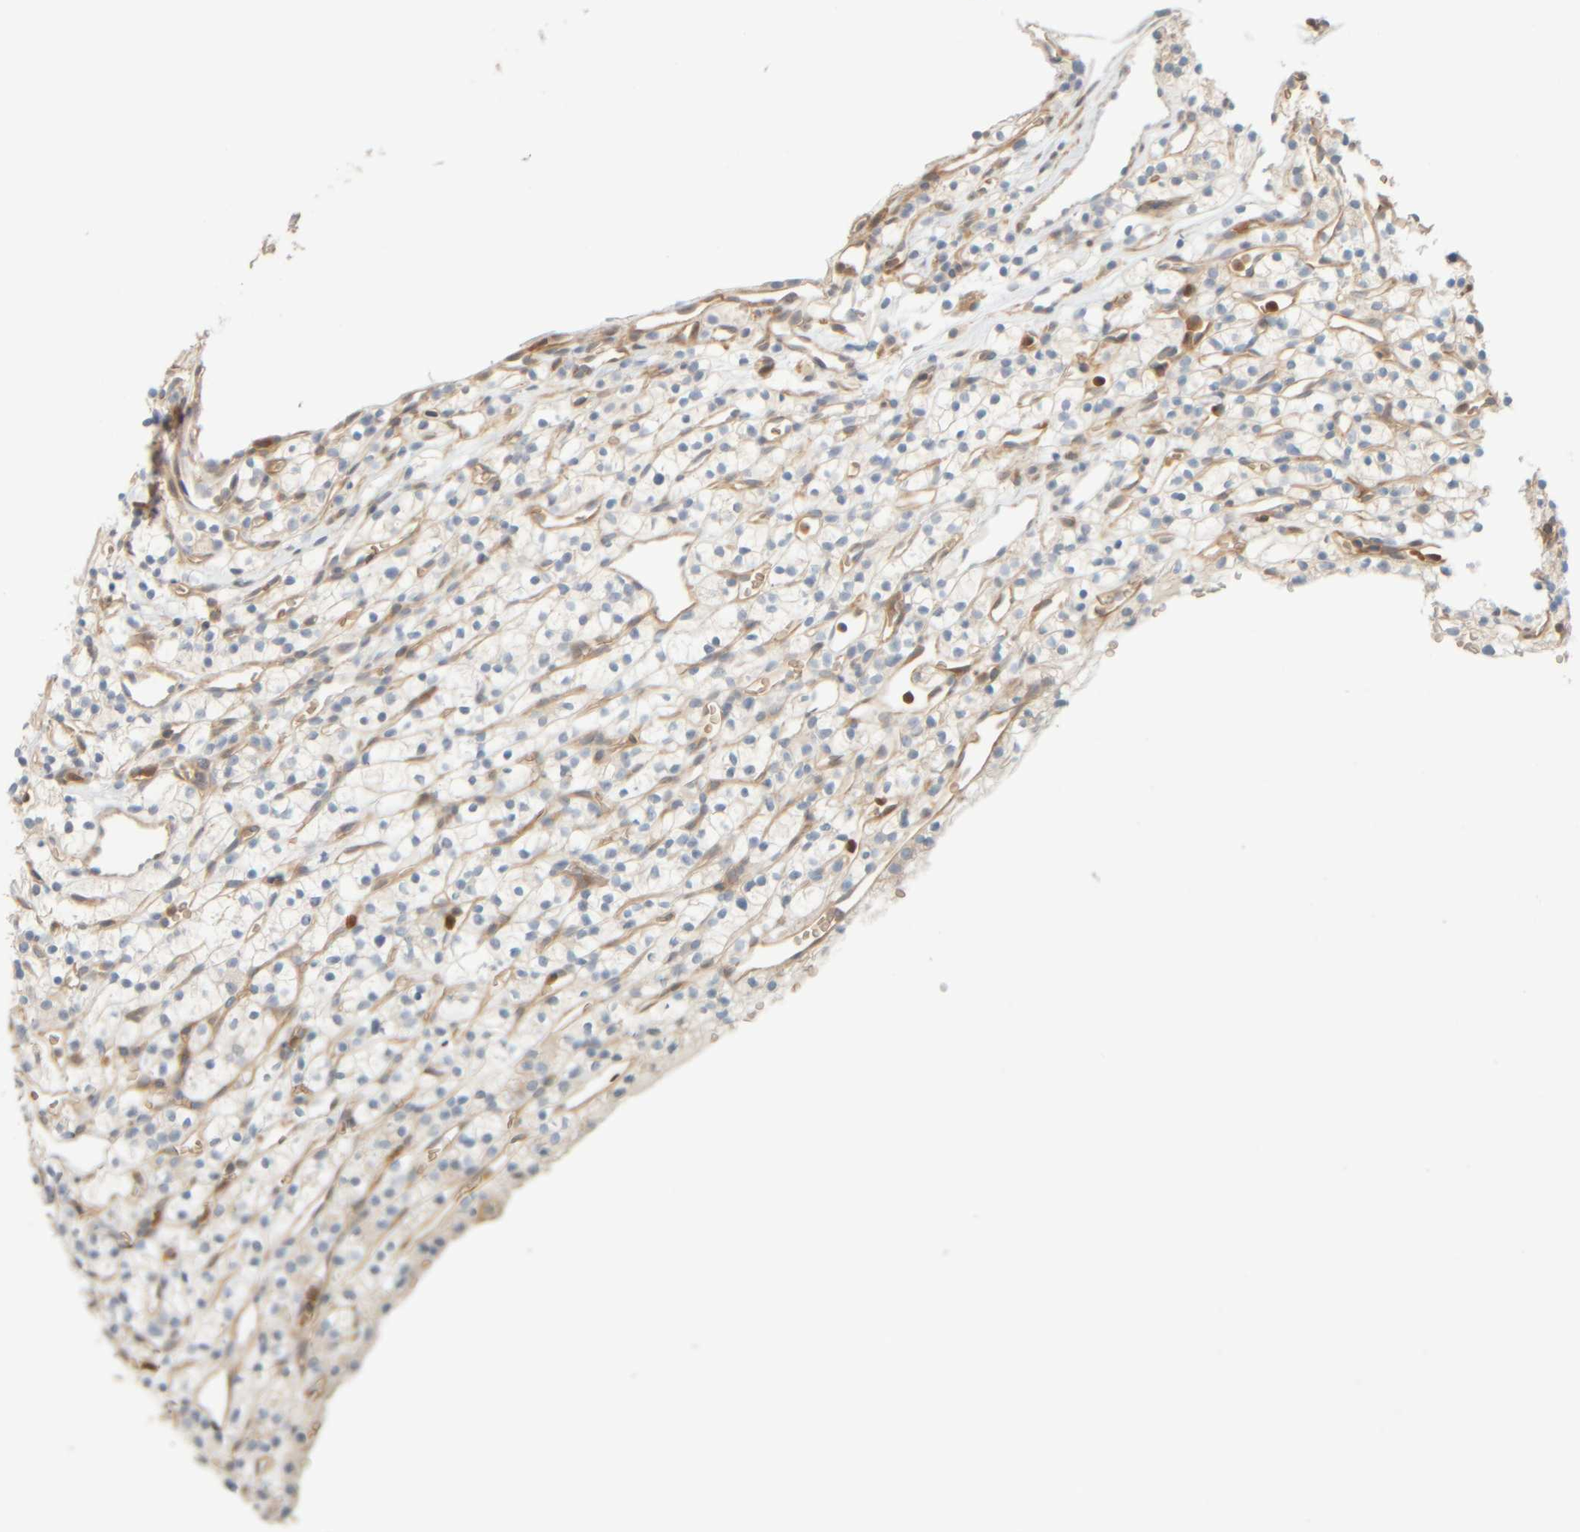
{"staining": {"intensity": "negative", "quantity": "none", "location": "none"}, "tissue": "renal cancer", "cell_type": "Tumor cells", "image_type": "cancer", "snomed": [{"axis": "morphology", "description": "Adenocarcinoma, NOS"}, {"axis": "topography", "description": "Kidney"}], "caption": "Renal cancer (adenocarcinoma) was stained to show a protein in brown. There is no significant positivity in tumor cells.", "gene": "PTGES3L-AARSD1", "patient": {"sex": "female", "age": 57}}